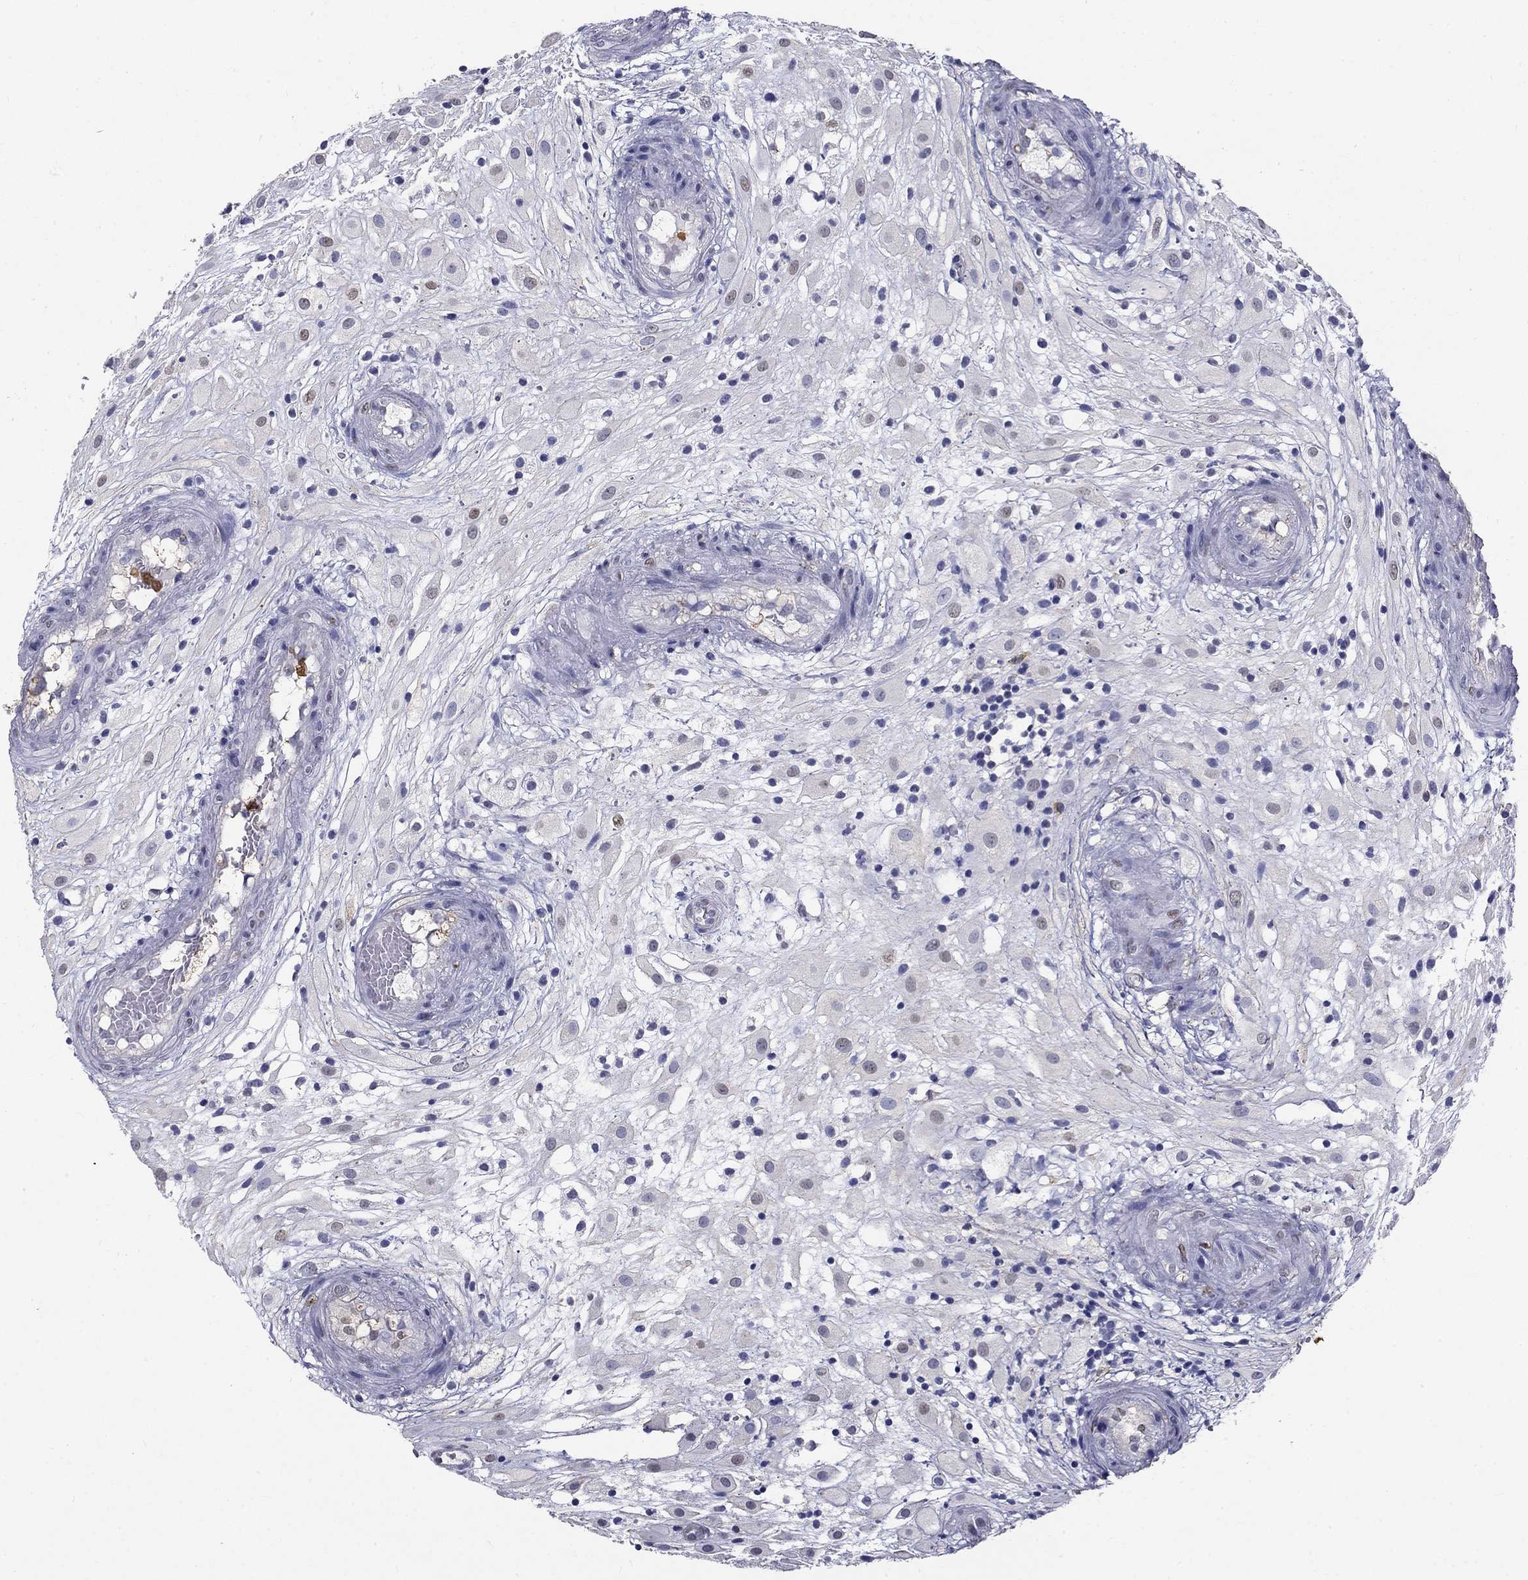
{"staining": {"intensity": "negative", "quantity": "none", "location": "none"}, "tissue": "placenta", "cell_type": "Decidual cells", "image_type": "normal", "snomed": [{"axis": "morphology", "description": "Normal tissue, NOS"}, {"axis": "topography", "description": "Placenta"}], "caption": "High magnification brightfield microscopy of unremarkable placenta stained with DAB (3,3'-diaminobenzidine) (brown) and counterstained with hematoxylin (blue): decidual cells show no significant expression. (Stains: DAB IHC with hematoxylin counter stain, Microscopy: brightfield microscopy at high magnification).", "gene": "IGSF8", "patient": {"sex": "female", "age": 24}}